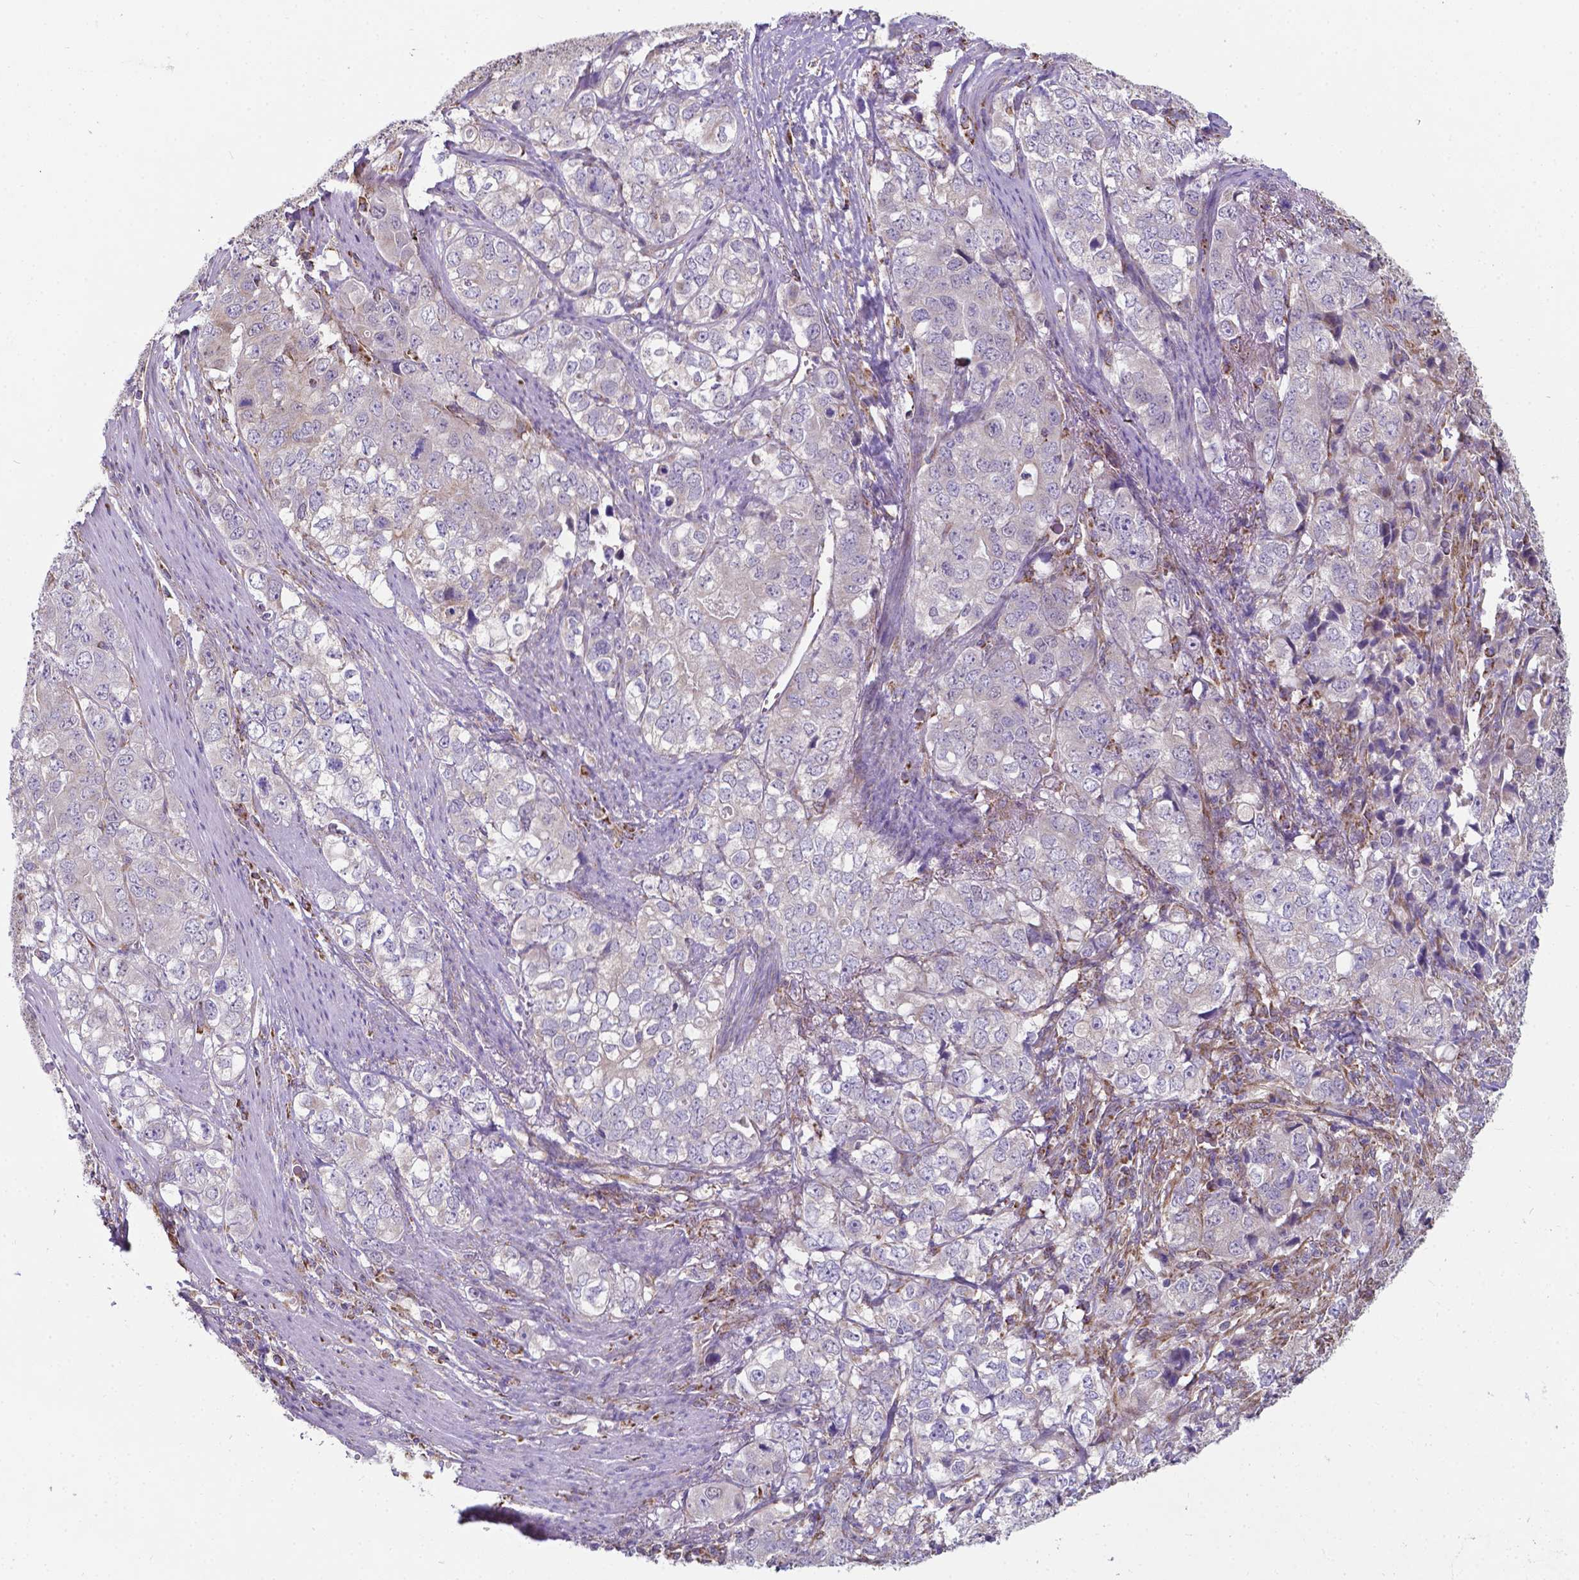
{"staining": {"intensity": "negative", "quantity": "none", "location": "none"}, "tissue": "stomach cancer", "cell_type": "Tumor cells", "image_type": "cancer", "snomed": [{"axis": "morphology", "description": "Adenocarcinoma, NOS"}, {"axis": "topography", "description": "Stomach, lower"}], "caption": "DAB immunohistochemical staining of human stomach adenocarcinoma shows no significant staining in tumor cells.", "gene": "FAM114A1", "patient": {"sex": "female", "age": 72}}